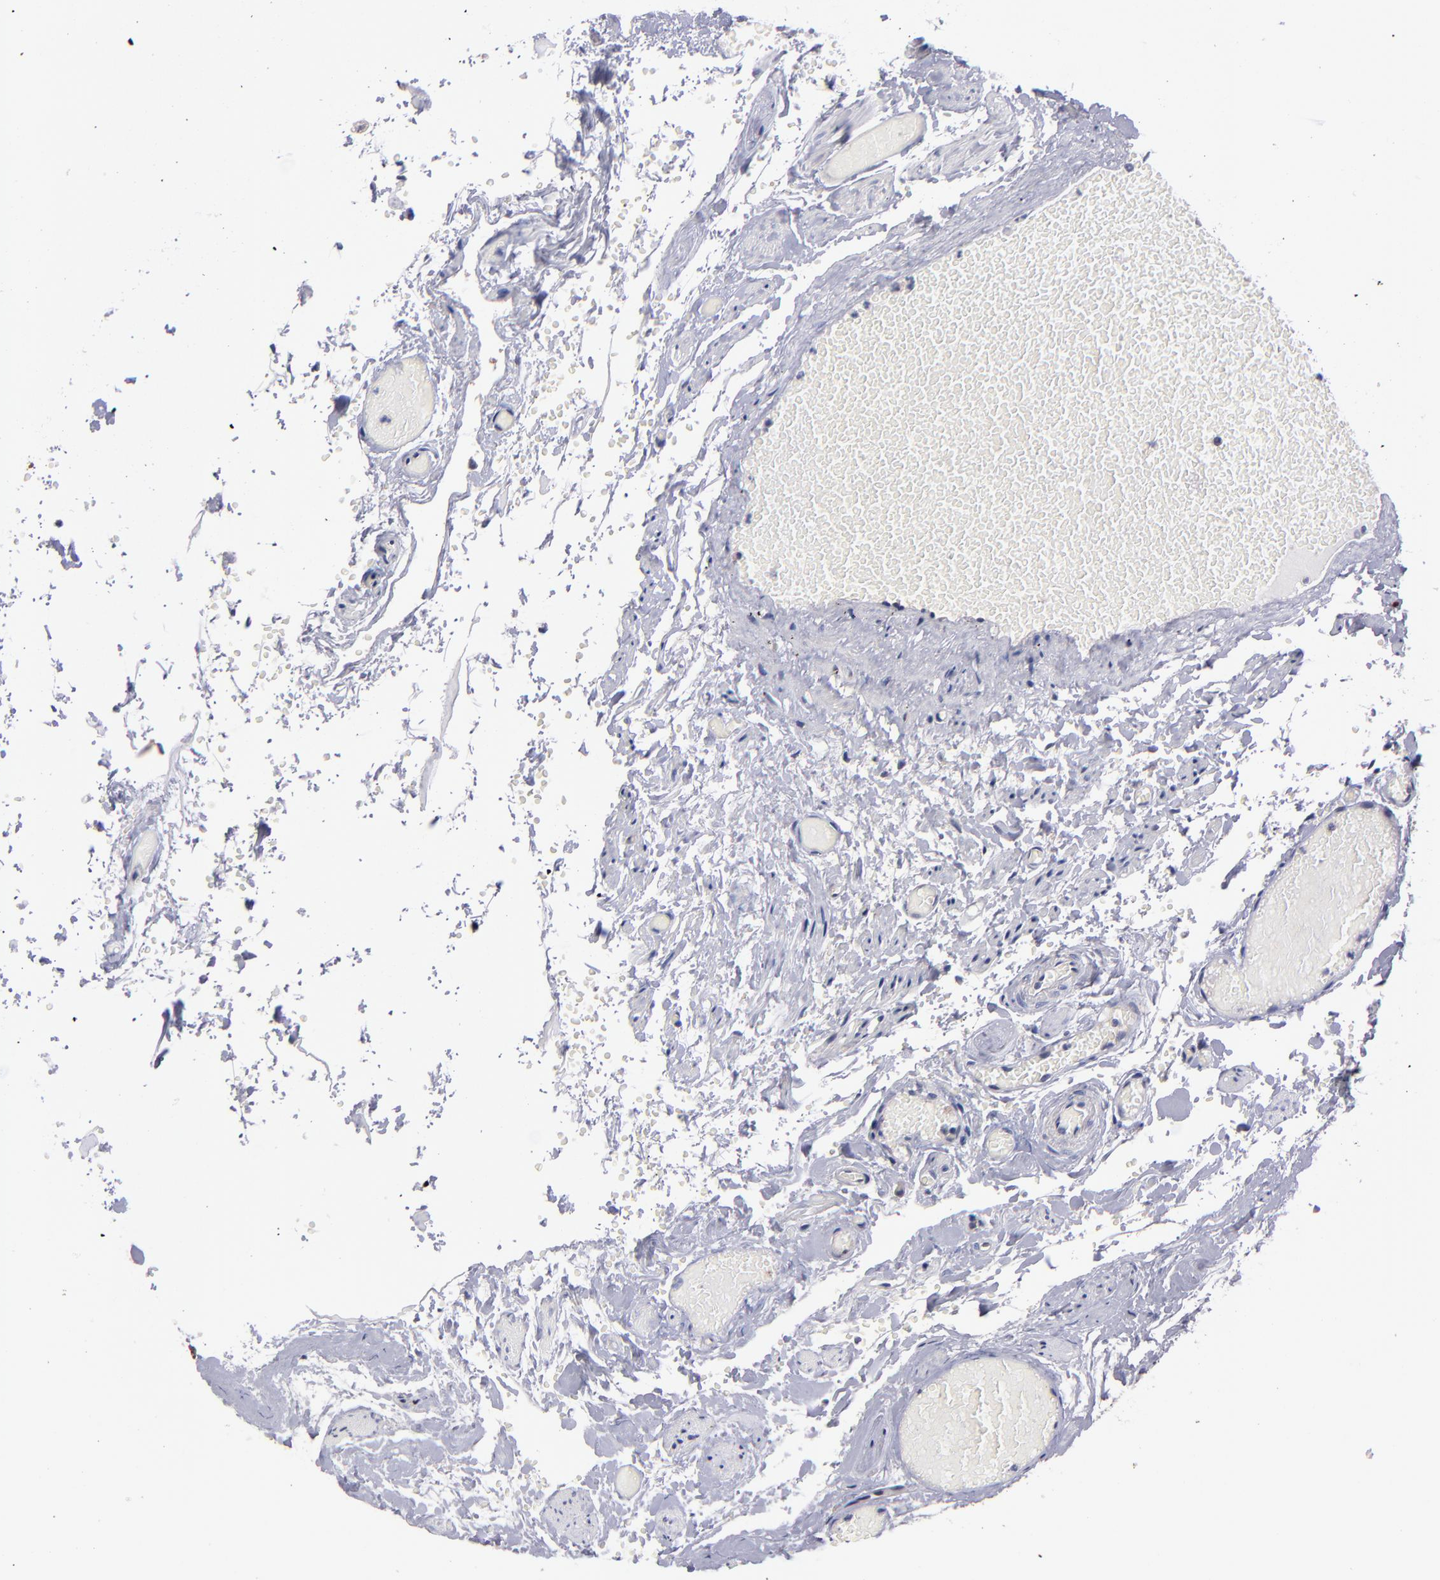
{"staining": {"intensity": "weak", "quantity": ">75%", "location": "cytoplasmic/membranous"}, "tissue": "fallopian tube", "cell_type": "Glandular cells", "image_type": "normal", "snomed": [{"axis": "morphology", "description": "Normal tissue, NOS"}, {"axis": "topography", "description": "Fallopian tube"}, {"axis": "topography", "description": "Ovary"}], "caption": "A histopathology image of fallopian tube stained for a protein displays weak cytoplasmic/membranous brown staining in glandular cells. The staining was performed using DAB, with brown indicating positive protein expression. Nuclei are stained blue with hematoxylin.", "gene": "EIF3L", "patient": {"sex": "female", "age": 69}}